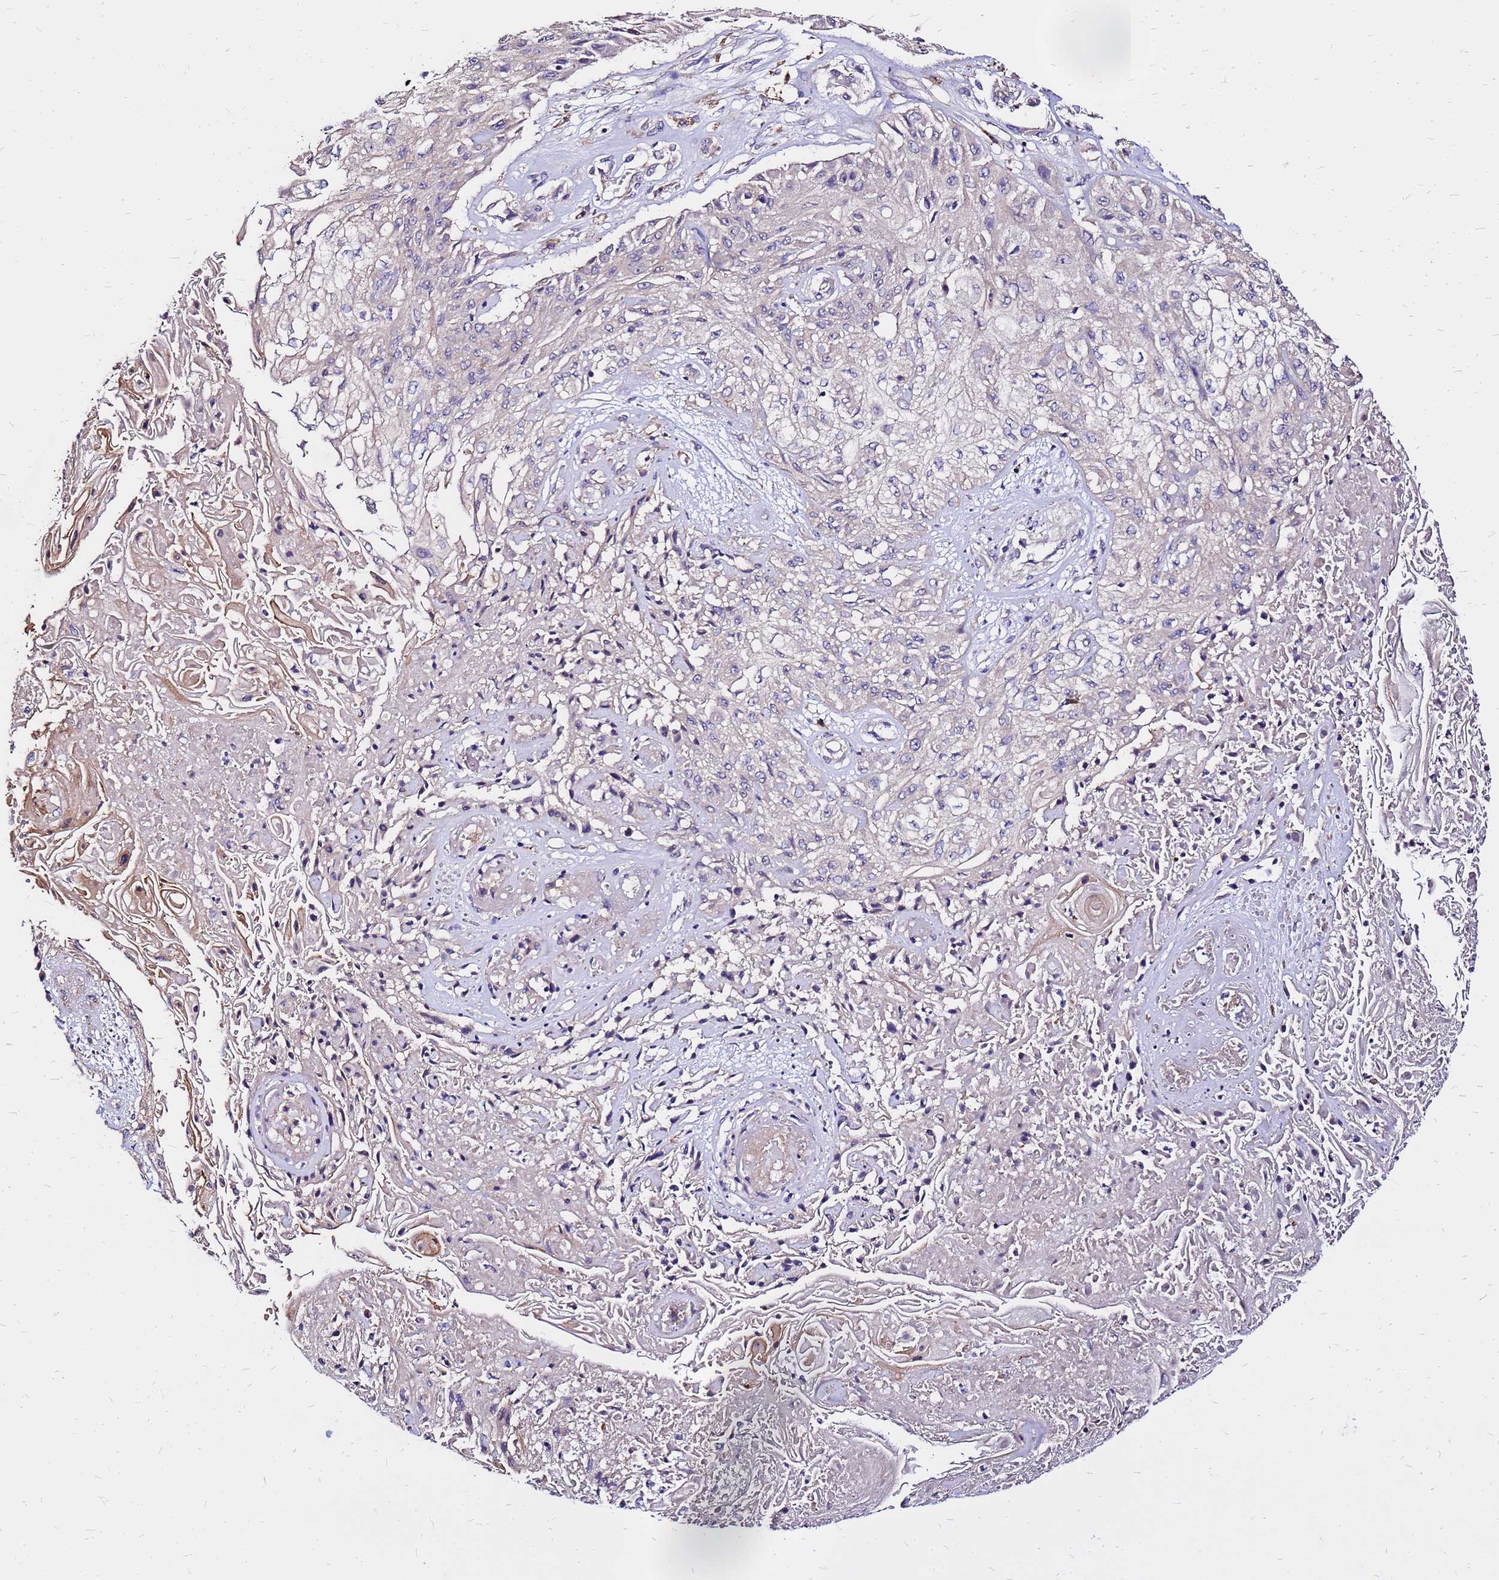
{"staining": {"intensity": "negative", "quantity": "none", "location": "none"}, "tissue": "skin cancer", "cell_type": "Tumor cells", "image_type": "cancer", "snomed": [{"axis": "morphology", "description": "Squamous cell carcinoma, NOS"}, {"axis": "morphology", "description": "Squamous cell carcinoma, metastatic, NOS"}, {"axis": "topography", "description": "Skin"}, {"axis": "topography", "description": "Lymph node"}], "caption": "DAB (3,3'-diaminobenzidine) immunohistochemical staining of skin cancer (squamous cell carcinoma) demonstrates no significant expression in tumor cells.", "gene": "ARHGEF5", "patient": {"sex": "male", "age": 75}}